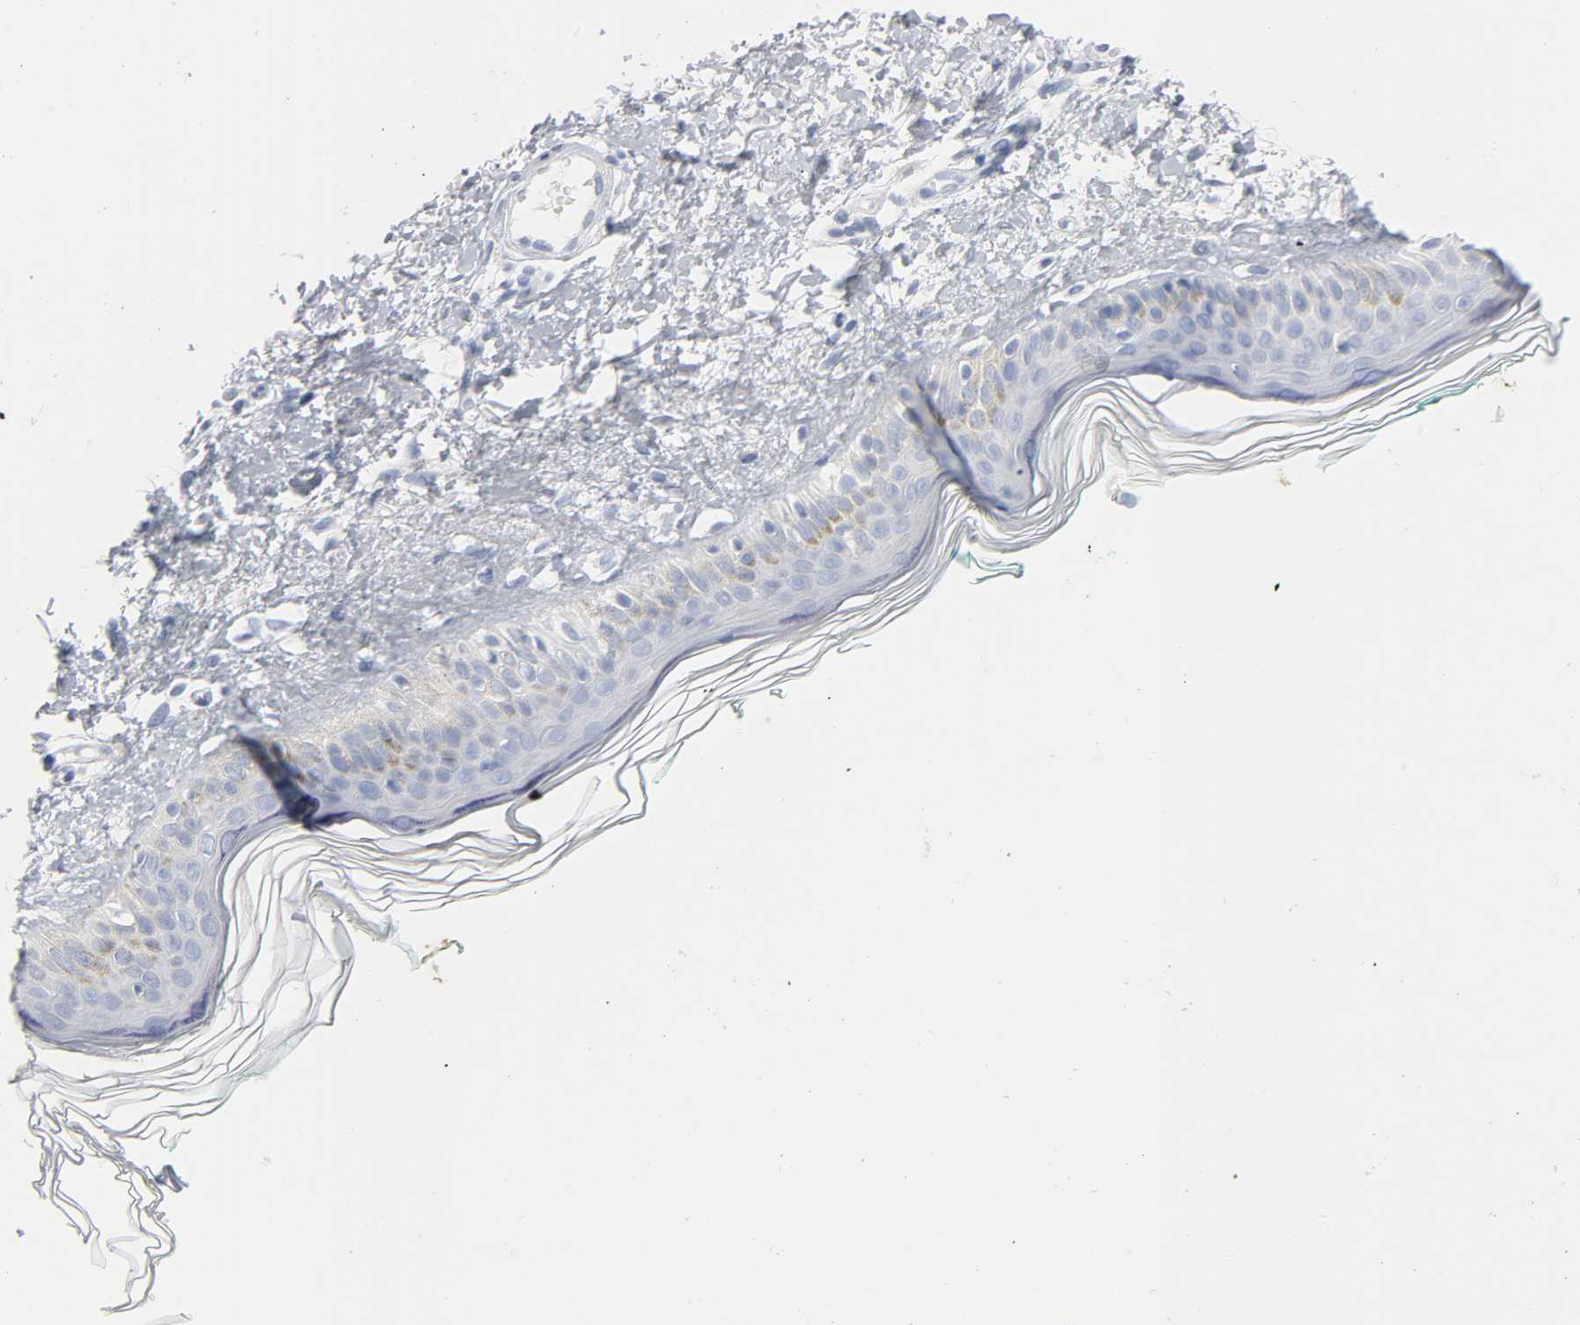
{"staining": {"intensity": "negative", "quantity": "none", "location": "none"}, "tissue": "skin", "cell_type": "Fibroblasts", "image_type": "normal", "snomed": [{"axis": "morphology", "description": "Normal tissue, NOS"}, {"axis": "topography", "description": "Skin"}], "caption": "This is a photomicrograph of immunohistochemistry (IHC) staining of benign skin, which shows no staining in fibroblasts. (DAB immunohistochemistry, high magnification).", "gene": "ACP3", "patient": {"sex": "male", "age": 71}}